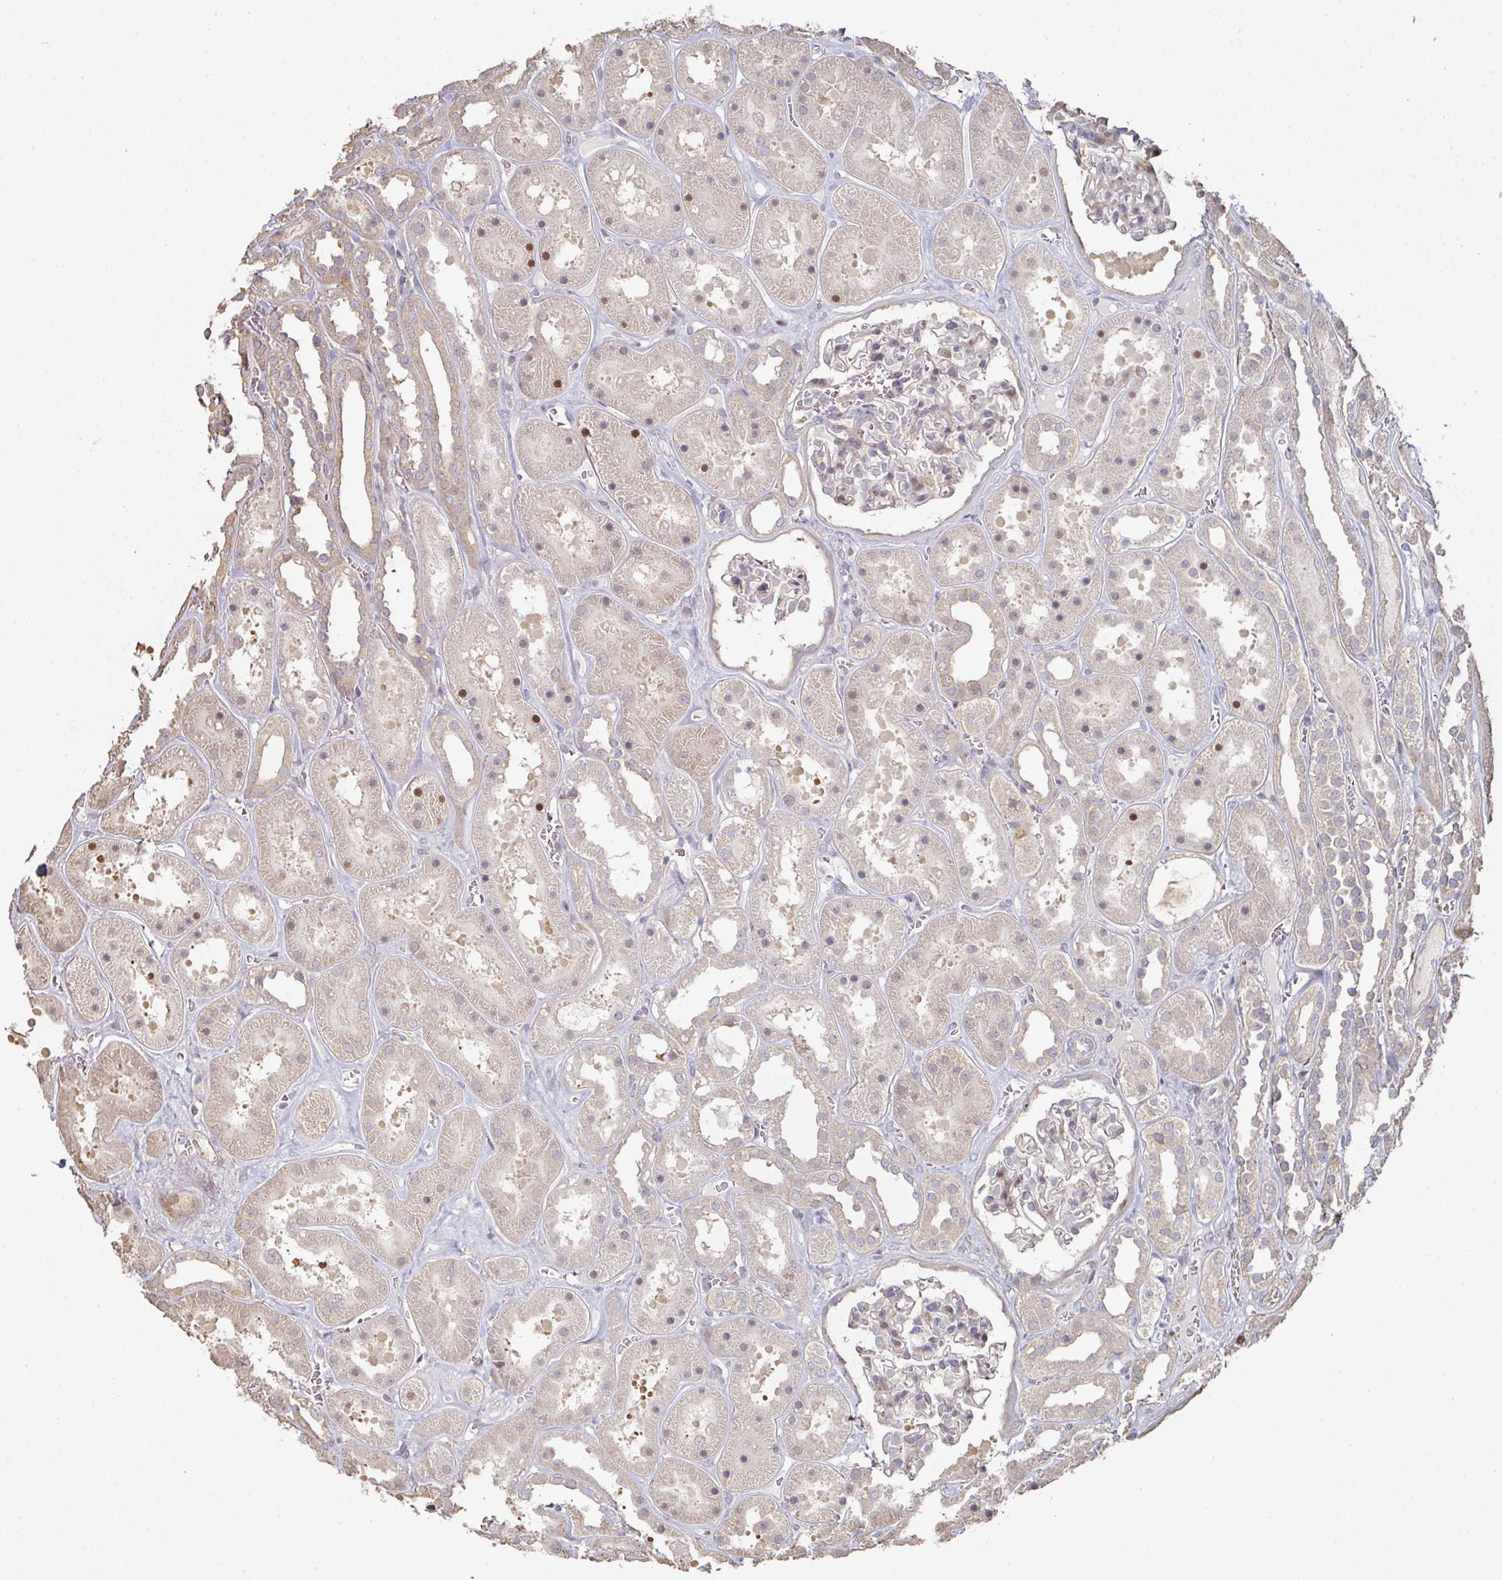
{"staining": {"intensity": "moderate", "quantity": "<25%", "location": "cytoplasmic/membranous"}, "tissue": "kidney", "cell_type": "Cells in glomeruli", "image_type": "normal", "snomed": [{"axis": "morphology", "description": "Normal tissue, NOS"}, {"axis": "topography", "description": "Kidney"}], "caption": "A low amount of moderate cytoplasmic/membranous positivity is identified in about <25% of cells in glomeruli in benign kidney.", "gene": "CA7", "patient": {"sex": "female", "age": 41}}